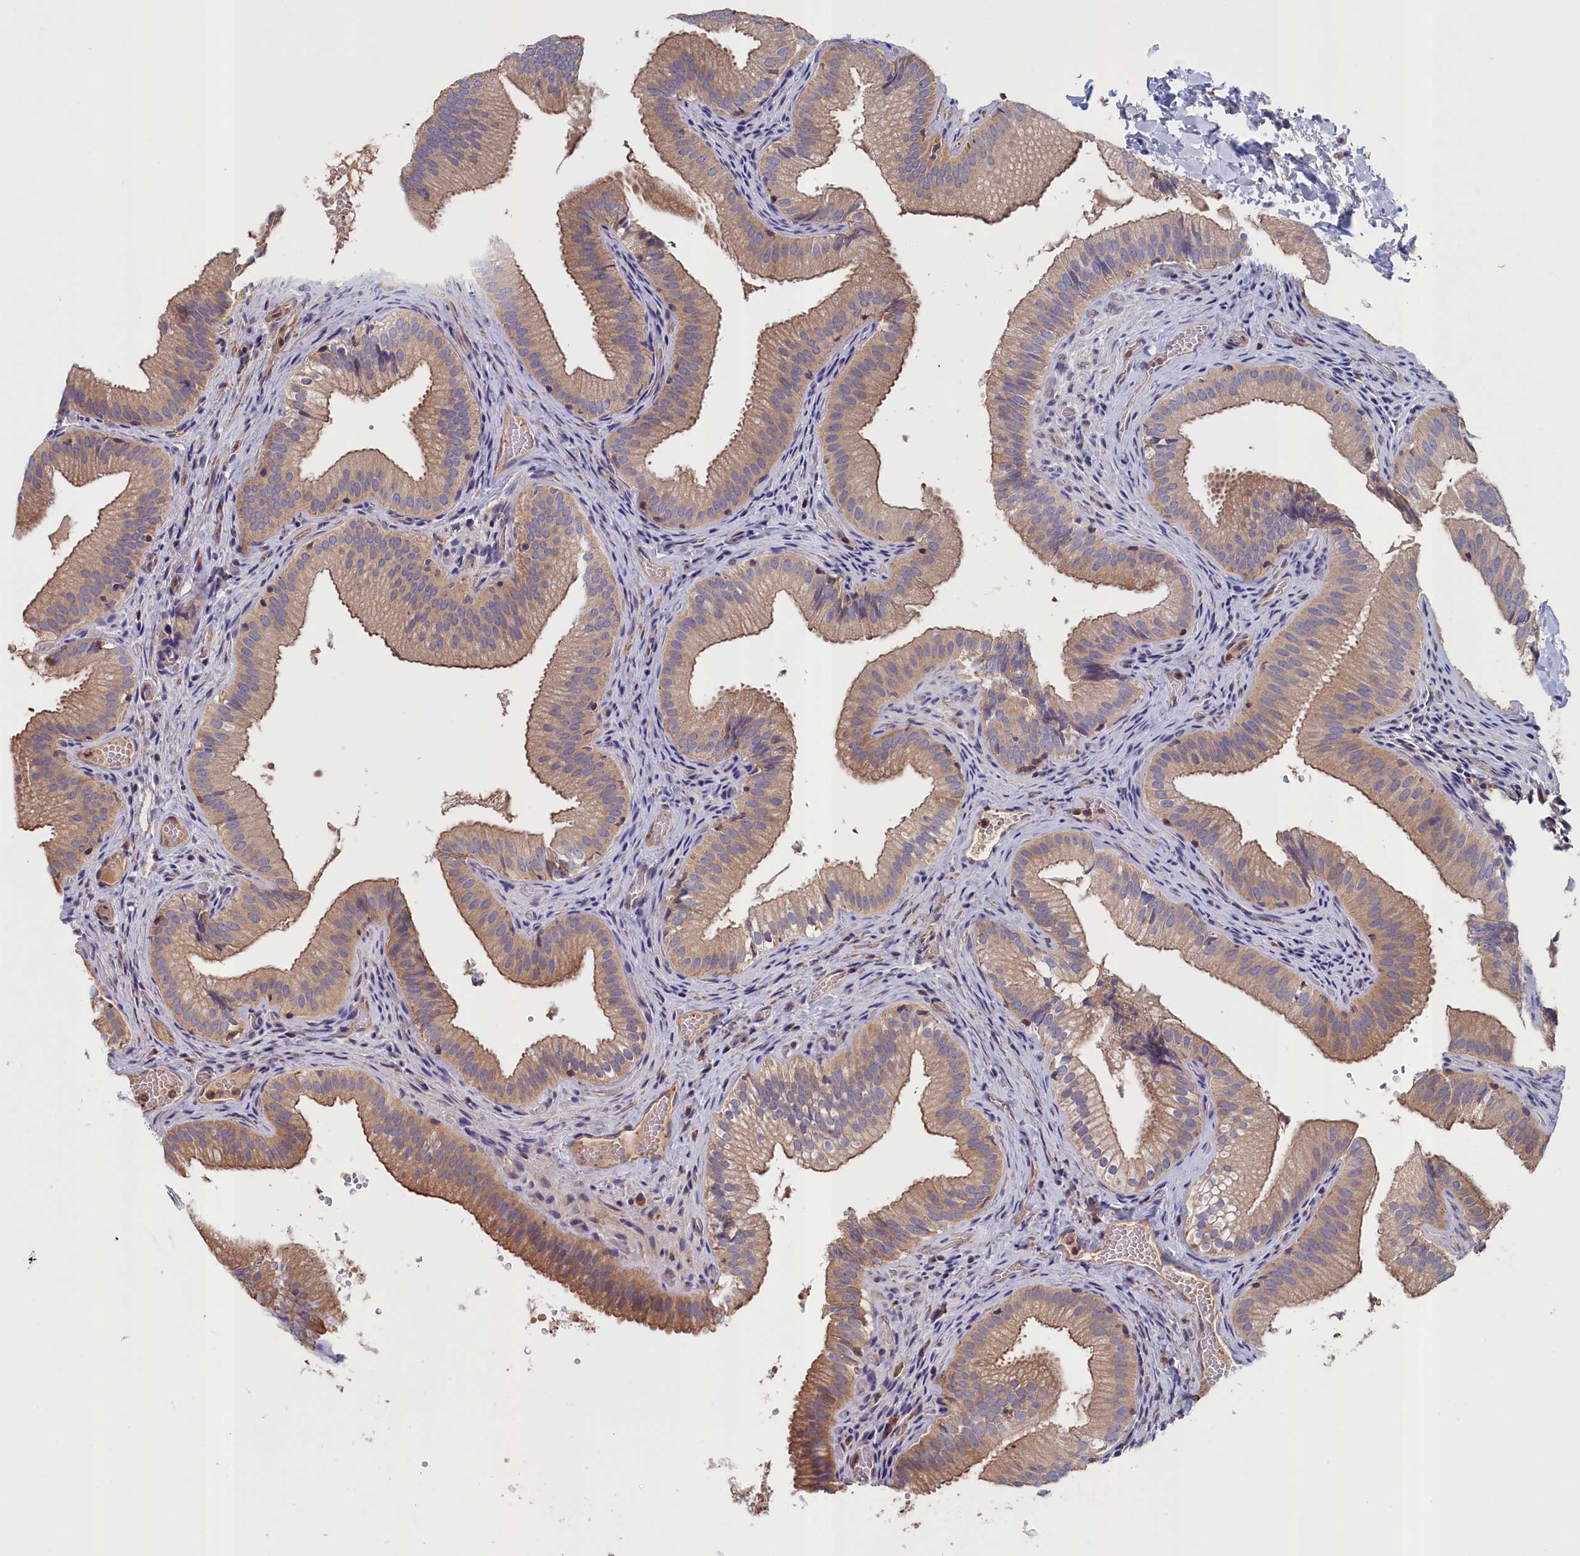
{"staining": {"intensity": "moderate", "quantity": ">75%", "location": "cytoplasmic/membranous"}, "tissue": "gallbladder", "cell_type": "Glandular cells", "image_type": "normal", "snomed": [{"axis": "morphology", "description": "Normal tissue, NOS"}, {"axis": "topography", "description": "Gallbladder"}], "caption": "A micrograph of gallbladder stained for a protein displays moderate cytoplasmic/membranous brown staining in glandular cells.", "gene": "ANKRD2", "patient": {"sex": "female", "age": 30}}